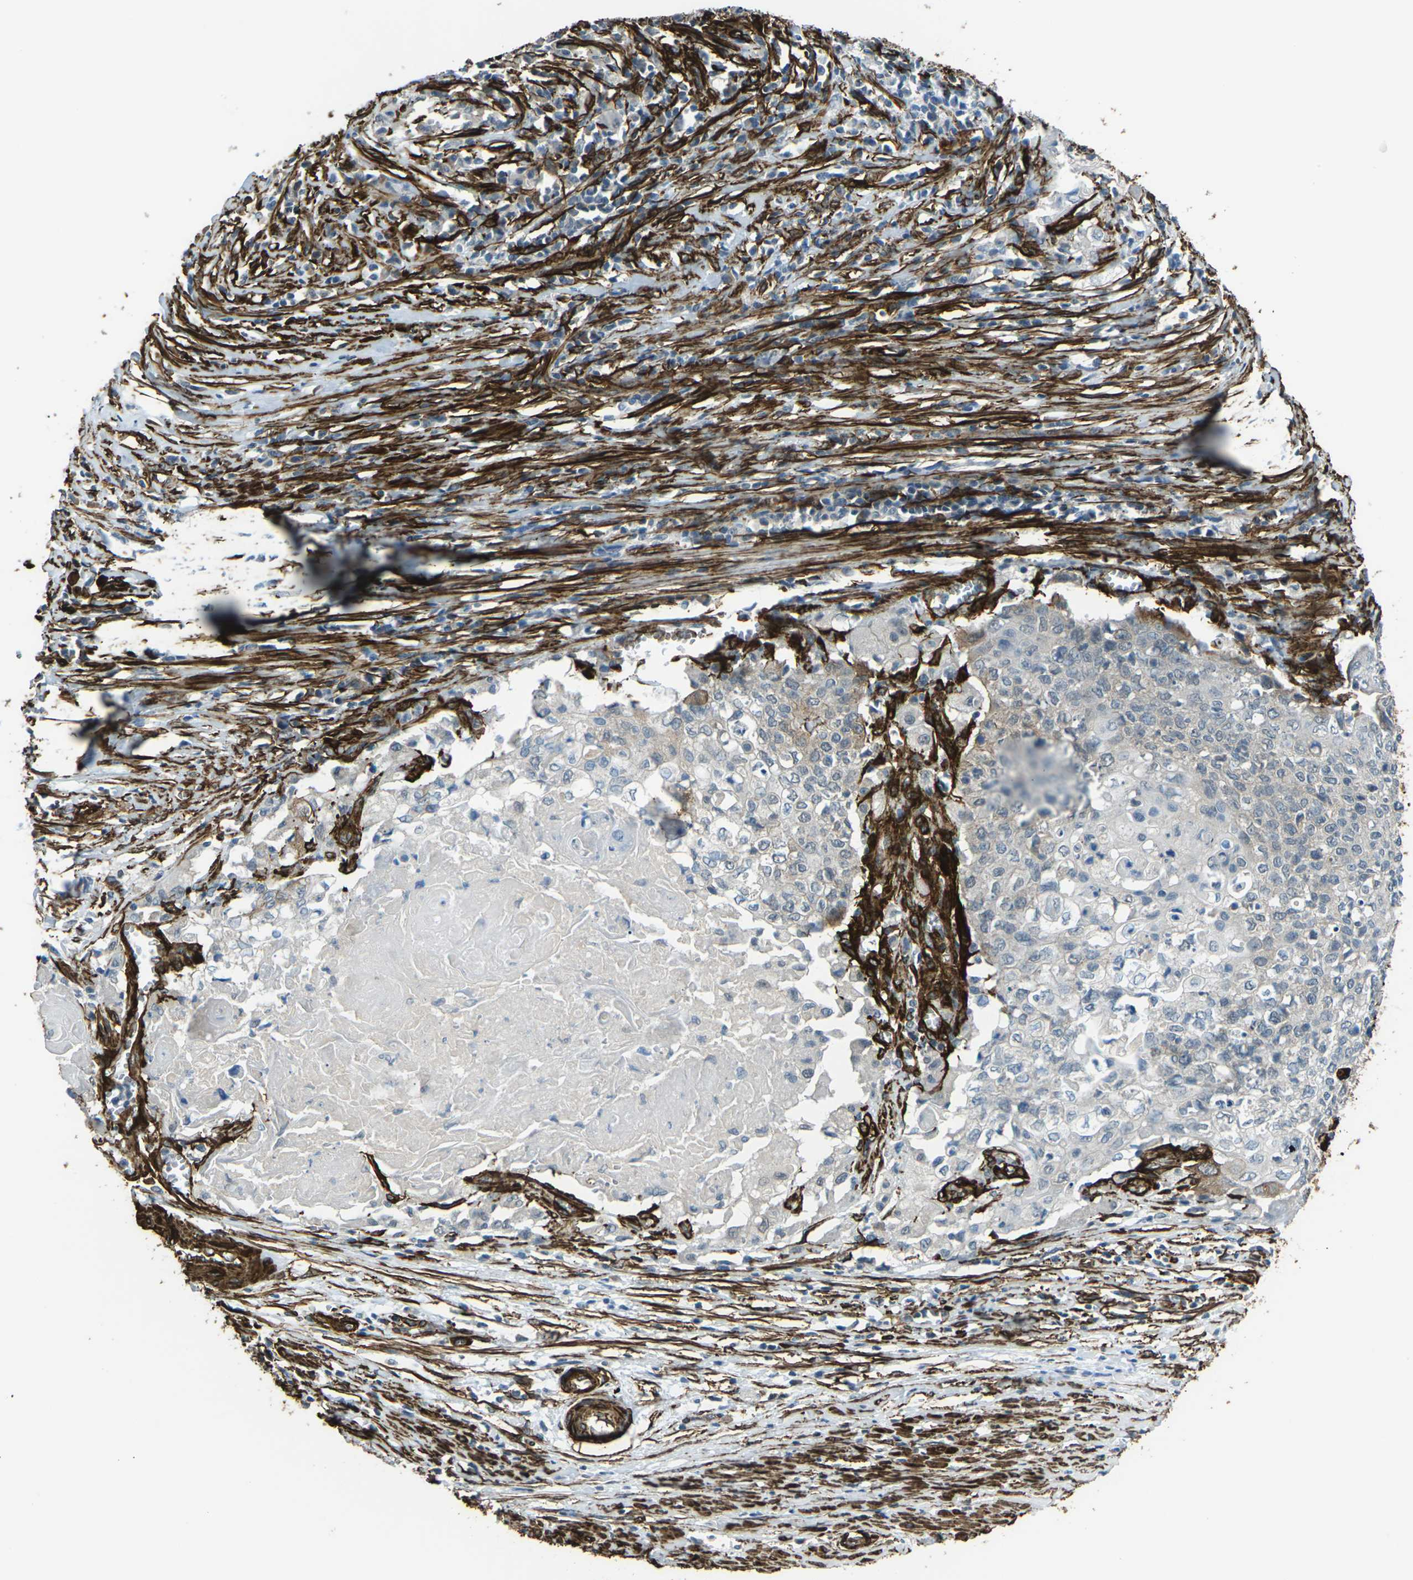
{"staining": {"intensity": "negative", "quantity": "none", "location": "none"}, "tissue": "cervical cancer", "cell_type": "Tumor cells", "image_type": "cancer", "snomed": [{"axis": "morphology", "description": "Squamous cell carcinoma, NOS"}, {"axis": "topography", "description": "Cervix"}], "caption": "This is an IHC image of cervical cancer. There is no staining in tumor cells.", "gene": "GRAMD1C", "patient": {"sex": "female", "age": 39}}